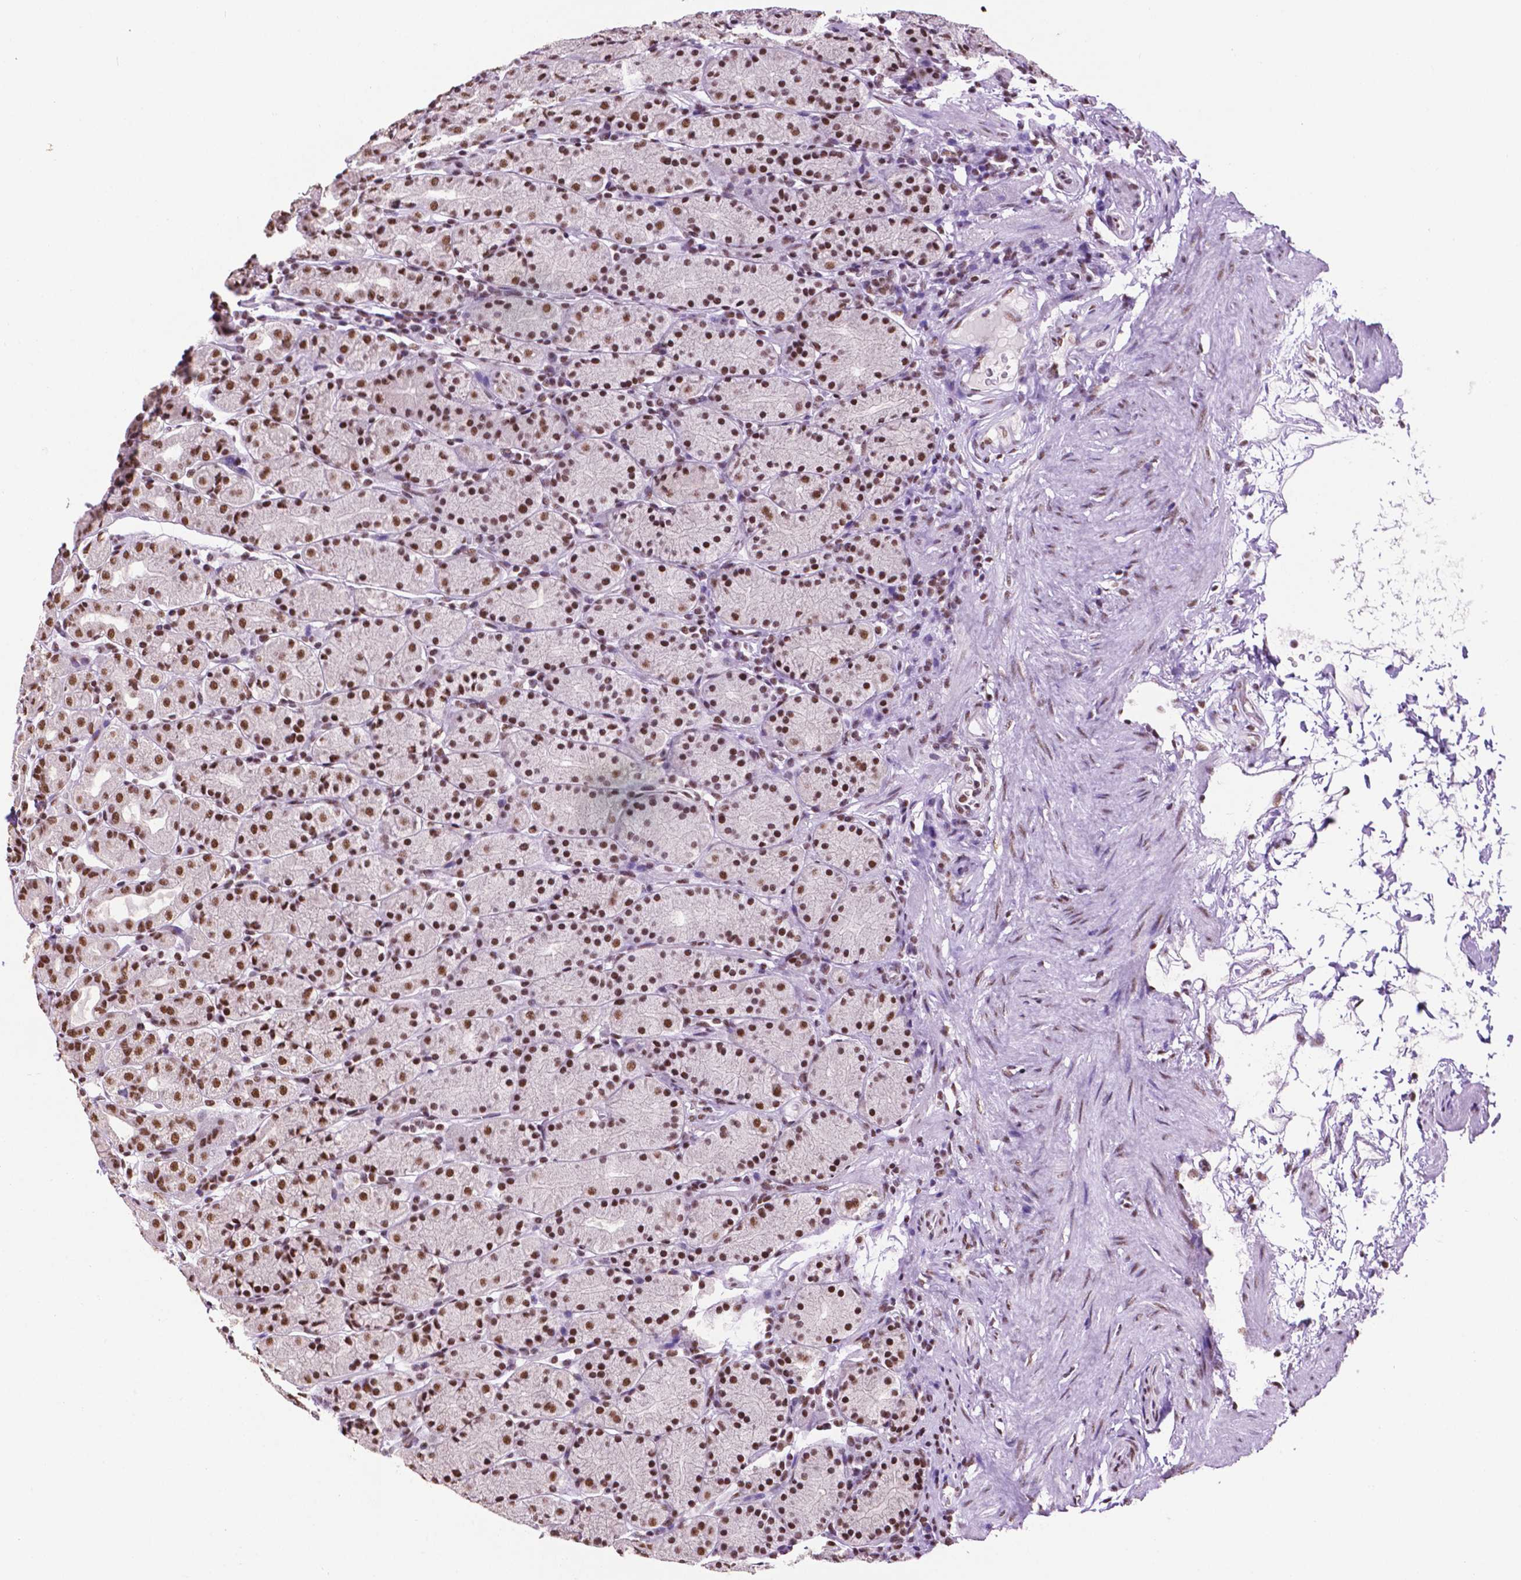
{"staining": {"intensity": "strong", "quantity": ">75%", "location": "nuclear"}, "tissue": "stomach", "cell_type": "Glandular cells", "image_type": "normal", "snomed": [{"axis": "morphology", "description": "Normal tissue, NOS"}, {"axis": "topography", "description": "Stomach, upper"}, {"axis": "topography", "description": "Stomach"}], "caption": "This is an image of IHC staining of unremarkable stomach, which shows strong staining in the nuclear of glandular cells.", "gene": "CCAR2", "patient": {"sex": "male", "age": 62}}